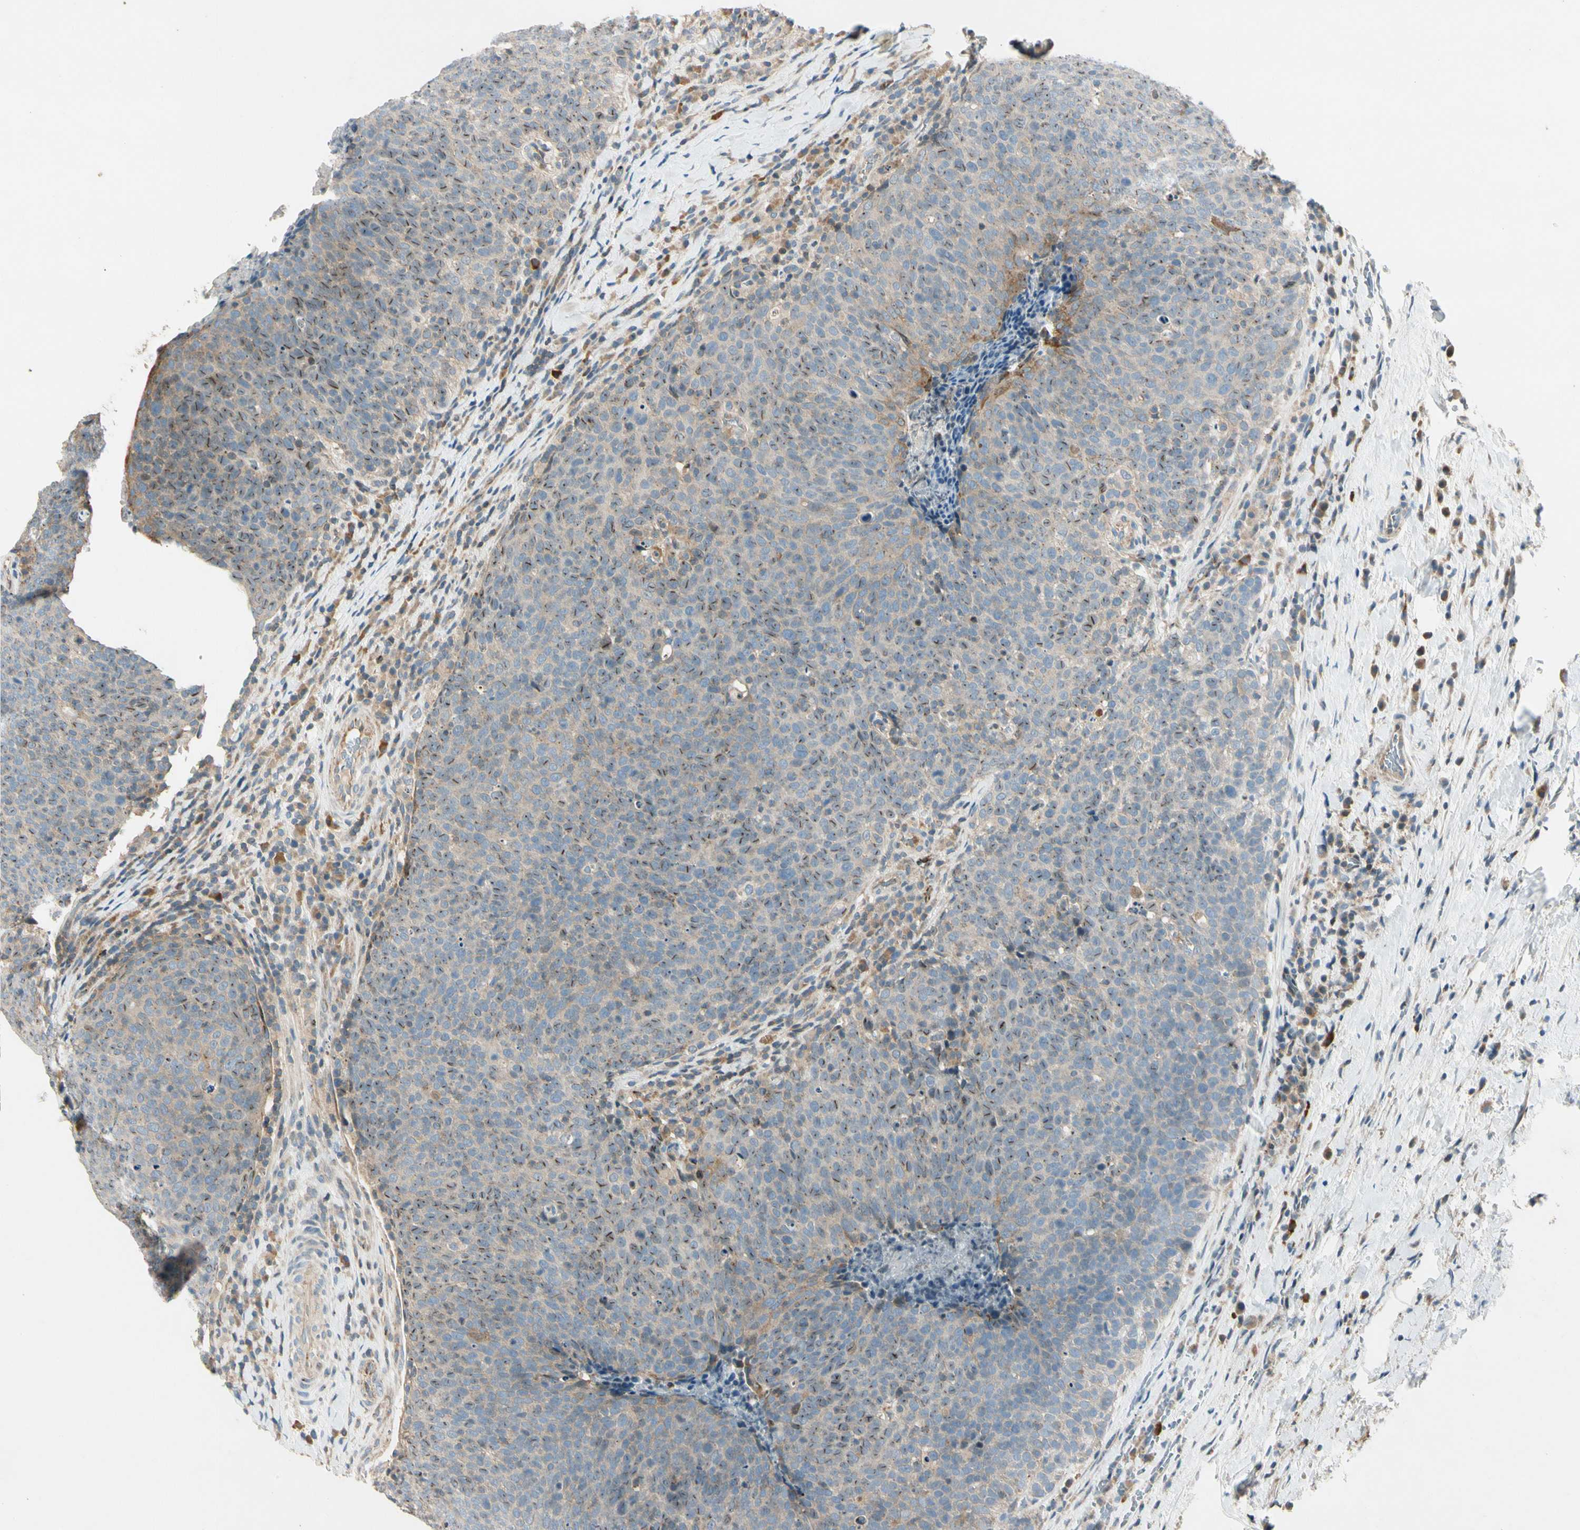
{"staining": {"intensity": "moderate", "quantity": ">75%", "location": "cytoplasmic/membranous,nuclear"}, "tissue": "head and neck cancer", "cell_type": "Tumor cells", "image_type": "cancer", "snomed": [{"axis": "morphology", "description": "Squamous cell carcinoma, NOS"}, {"axis": "morphology", "description": "Squamous cell carcinoma, metastatic, NOS"}, {"axis": "topography", "description": "Lymph node"}, {"axis": "topography", "description": "Head-Neck"}], "caption": "A brown stain highlights moderate cytoplasmic/membranous and nuclear positivity of a protein in human head and neck squamous cell carcinoma tumor cells.", "gene": "CDH6", "patient": {"sex": "male", "age": 62}}